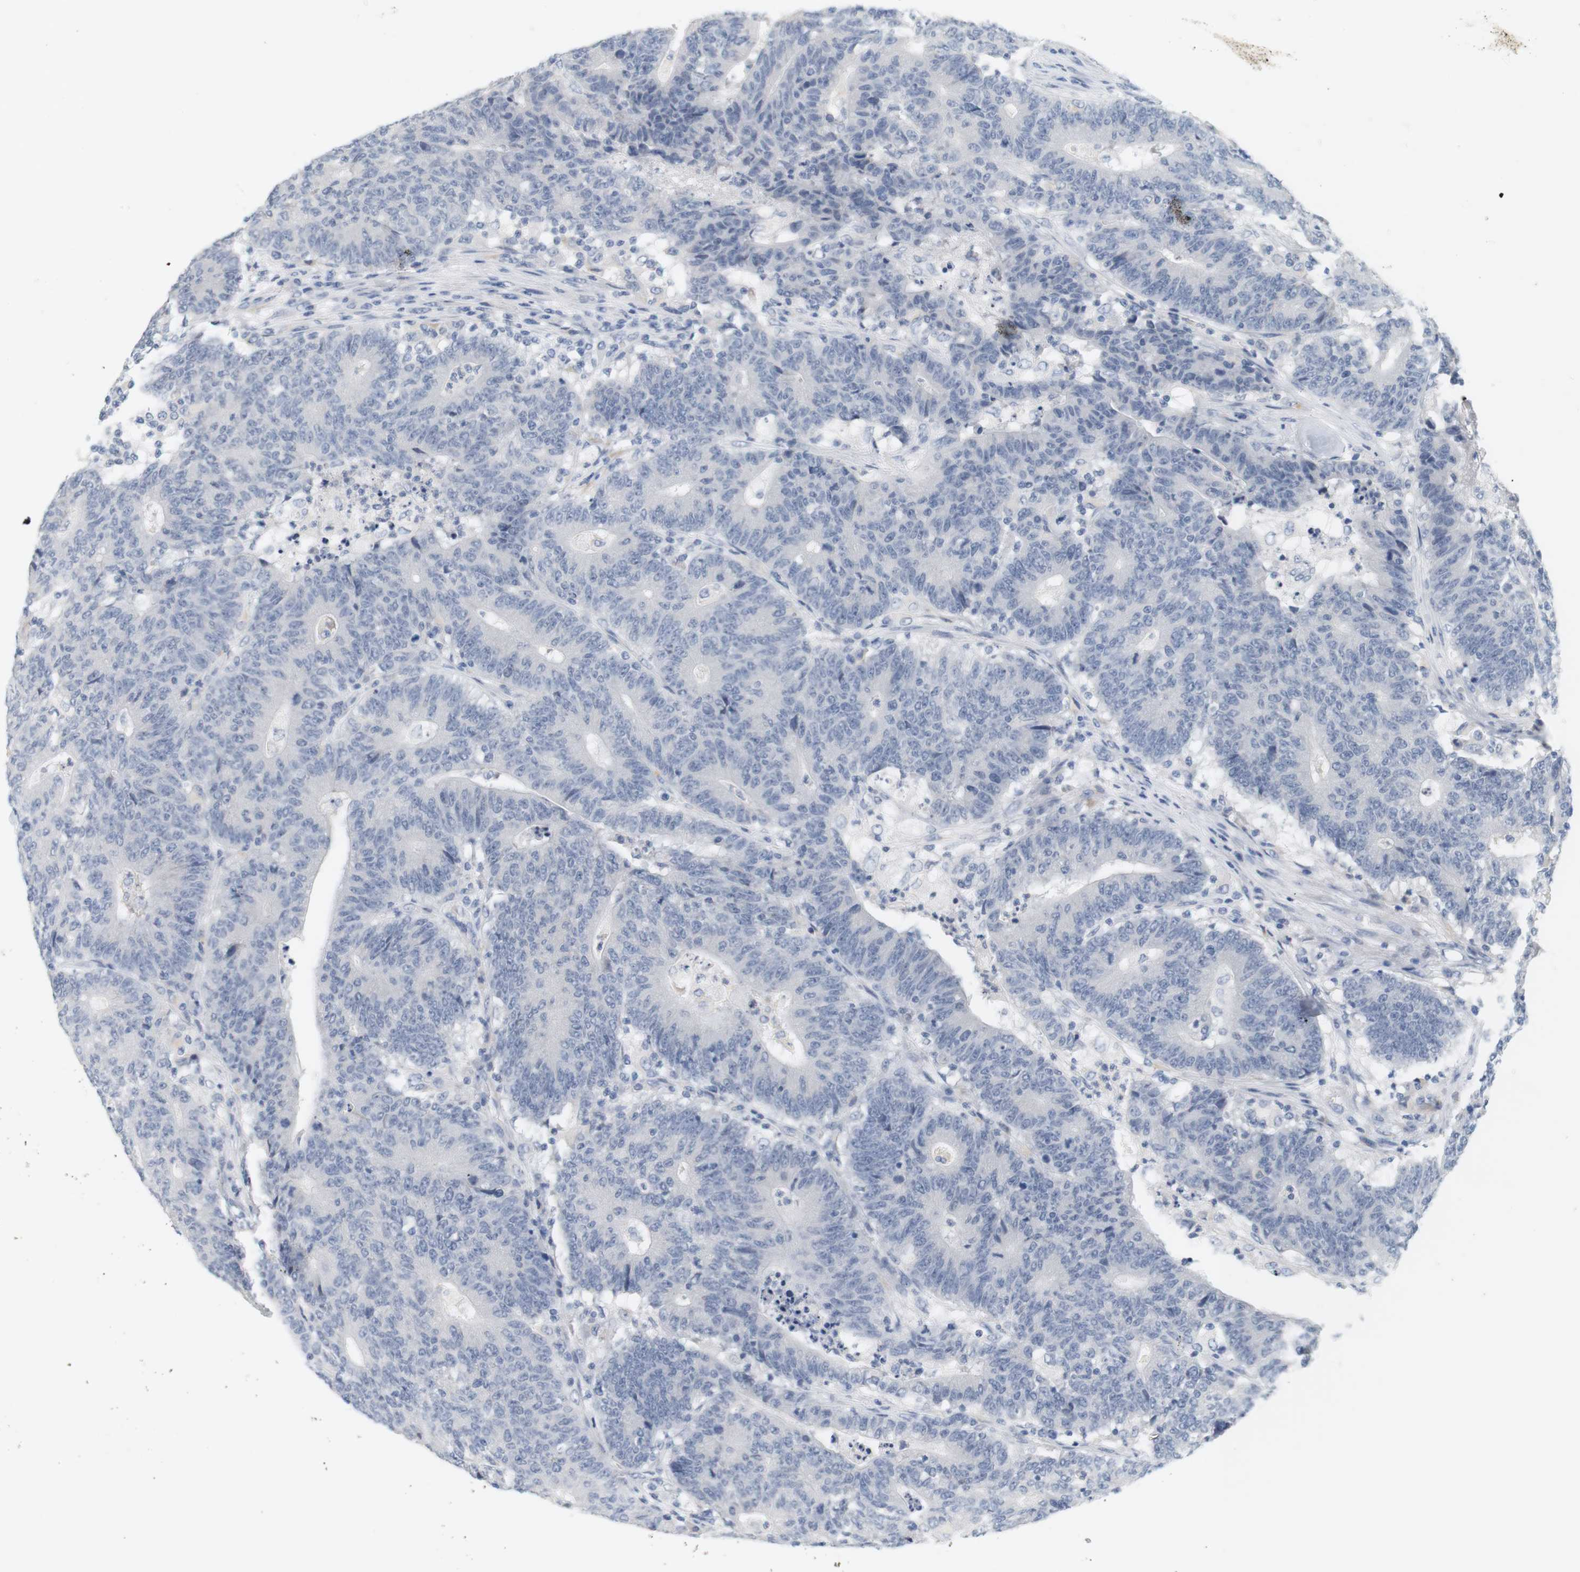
{"staining": {"intensity": "negative", "quantity": "none", "location": "none"}, "tissue": "colorectal cancer", "cell_type": "Tumor cells", "image_type": "cancer", "snomed": [{"axis": "morphology", "description": "Normal tissue, NOS"}, {"axis": "morphology", "description": "Adenocarcinoma, NOS"}, {"axis": "topography", "description": "Colon"}], "caption": "Immunohistochemistry of colorectal adenocarcinoma demonstrates no expression in tumor cells.", "gene": "OPRM1", "patient": {"sex": "female", "age": 75}}